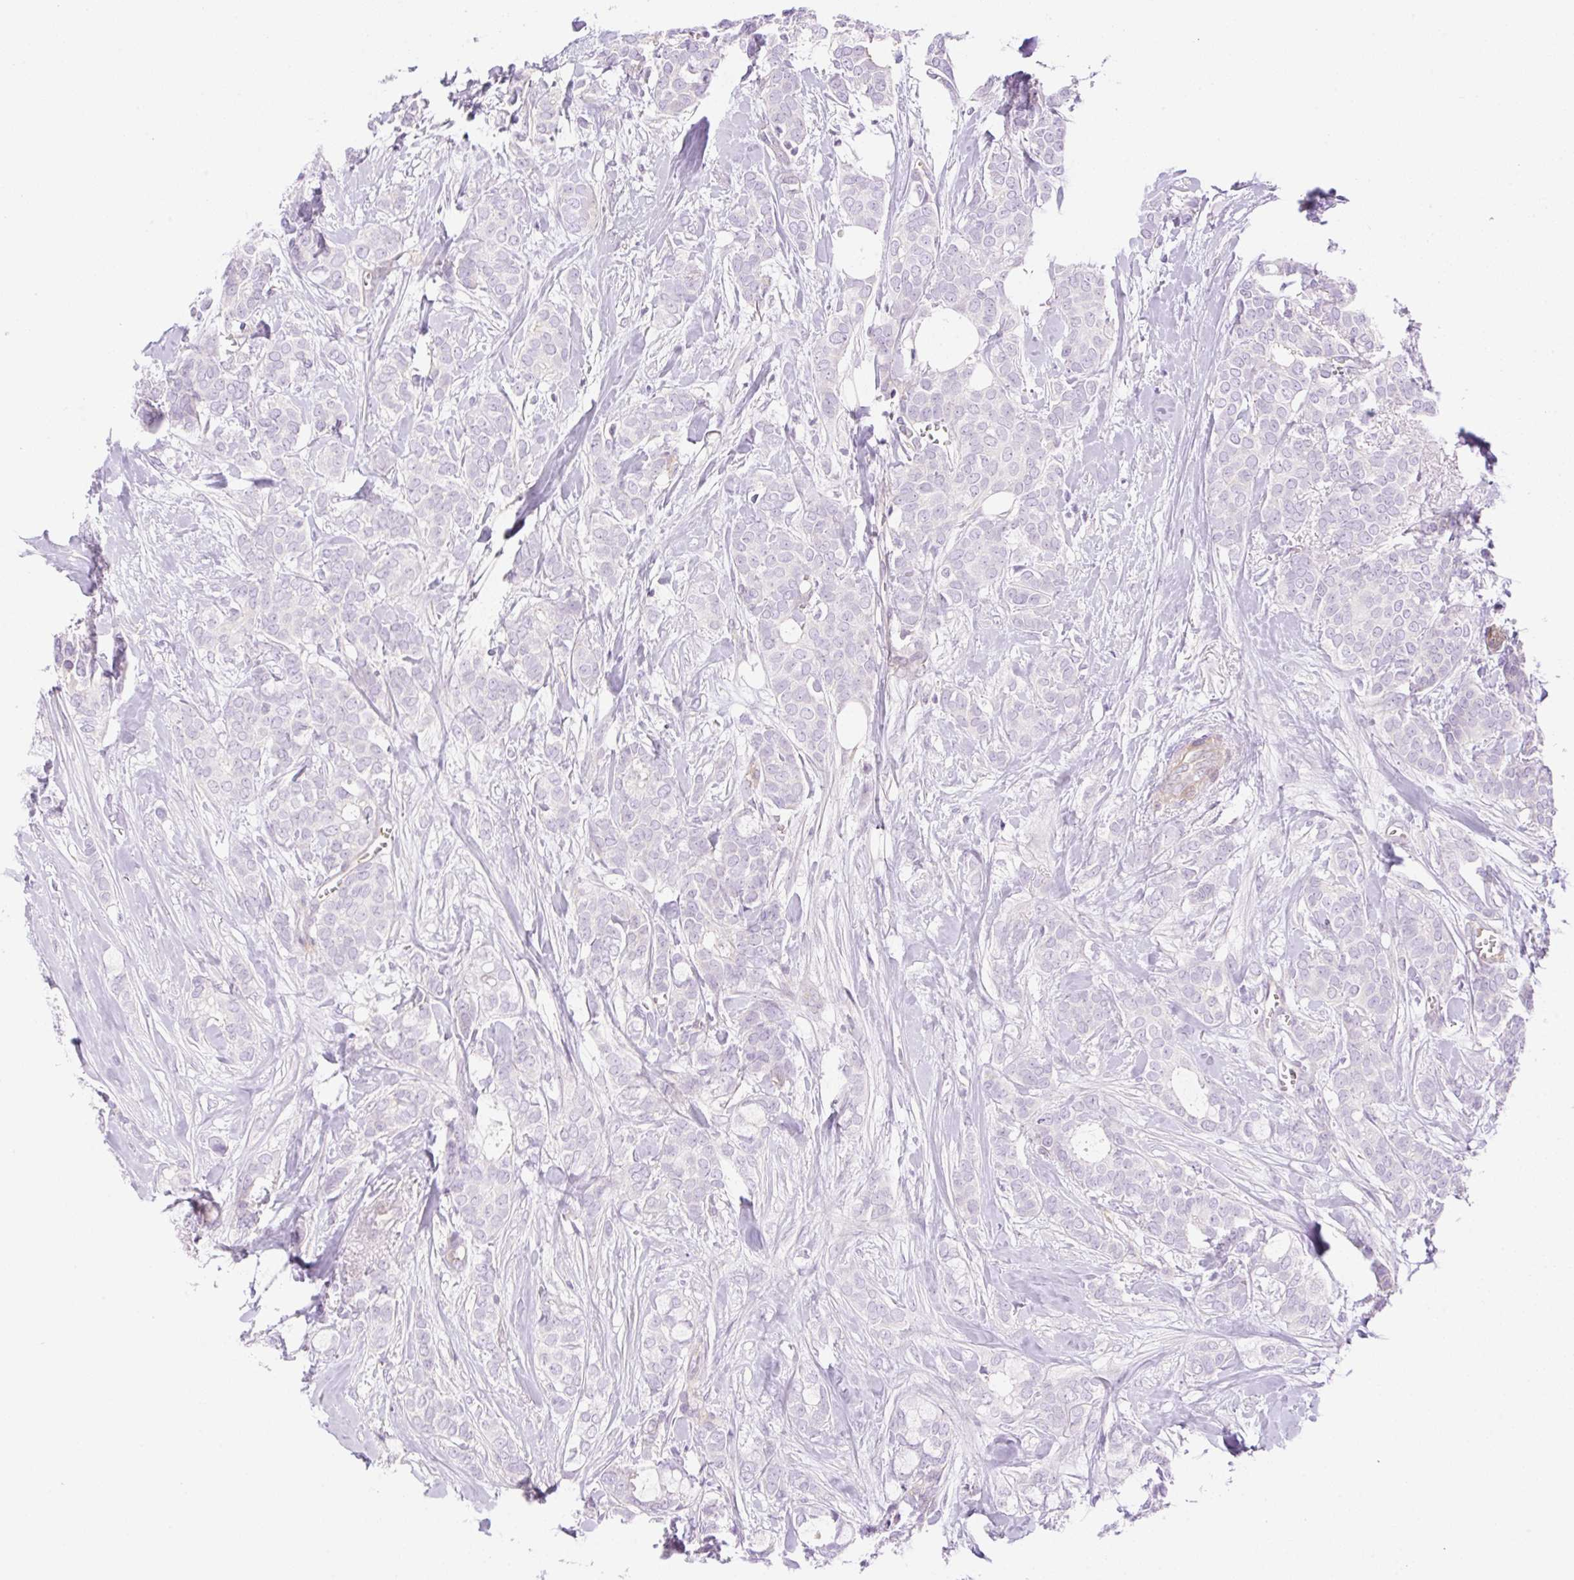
{"staining": {"intensity": "negative", "quantity": "none", "location": "none"}, "tissue": "breast cancer", "cell_type": "Tumor cells", "image_type": "cancer", "snomed": [{"axis": "morphology", "description": "Duct carcinoma"}, {"axis": "topography", "description": "Breast"}], "caption": "Human invasive ductal carcinoma (breast) stained for a protein using IHC demonstrates no staining in tumor cells.", "gene": "EHD3", "patient": {"sex": "female", "age": 84}}